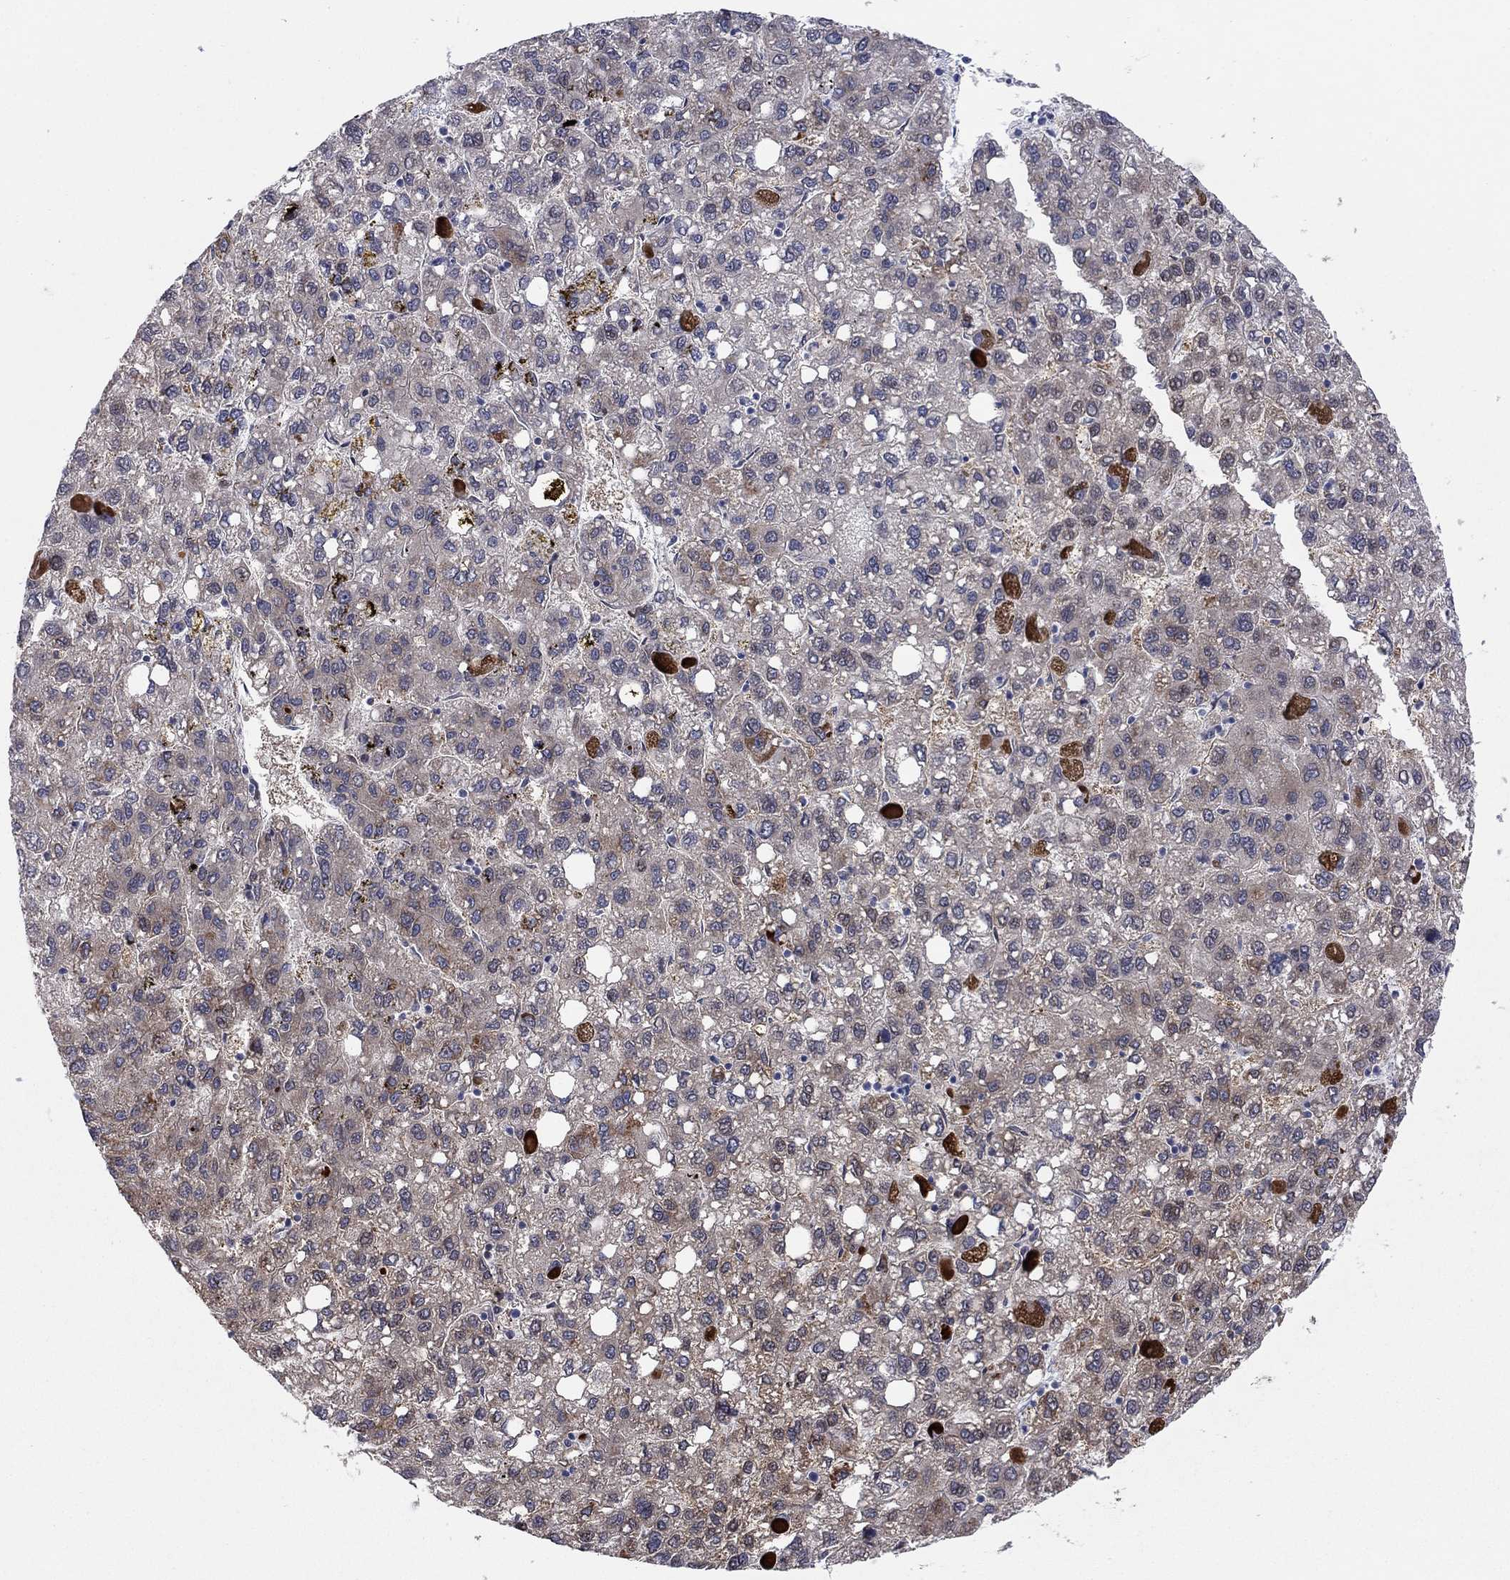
{"staining": {"intensity": "moderate", "quantity": "<25%", "location": "cytoplasmic/membranous"}, "tissue": "liver cancer", "cell_type": "Tumor cells", "image_type": "cancer", "snomed": [{"axis": "morphology", "description": "Carcinoma, Hepatocellular, NOS"}, {"axis": "topography", "description": "Liver"}], "caption": "This photomicrograph exhibits IHC staining of human liver cancer (hepatocellular carcinoma), with low moderate cytoplasmic/membranous expression in about <25% of tumor cells.", "gene": "TTC21B", "patient": {"sex": "female", "age": 82}}